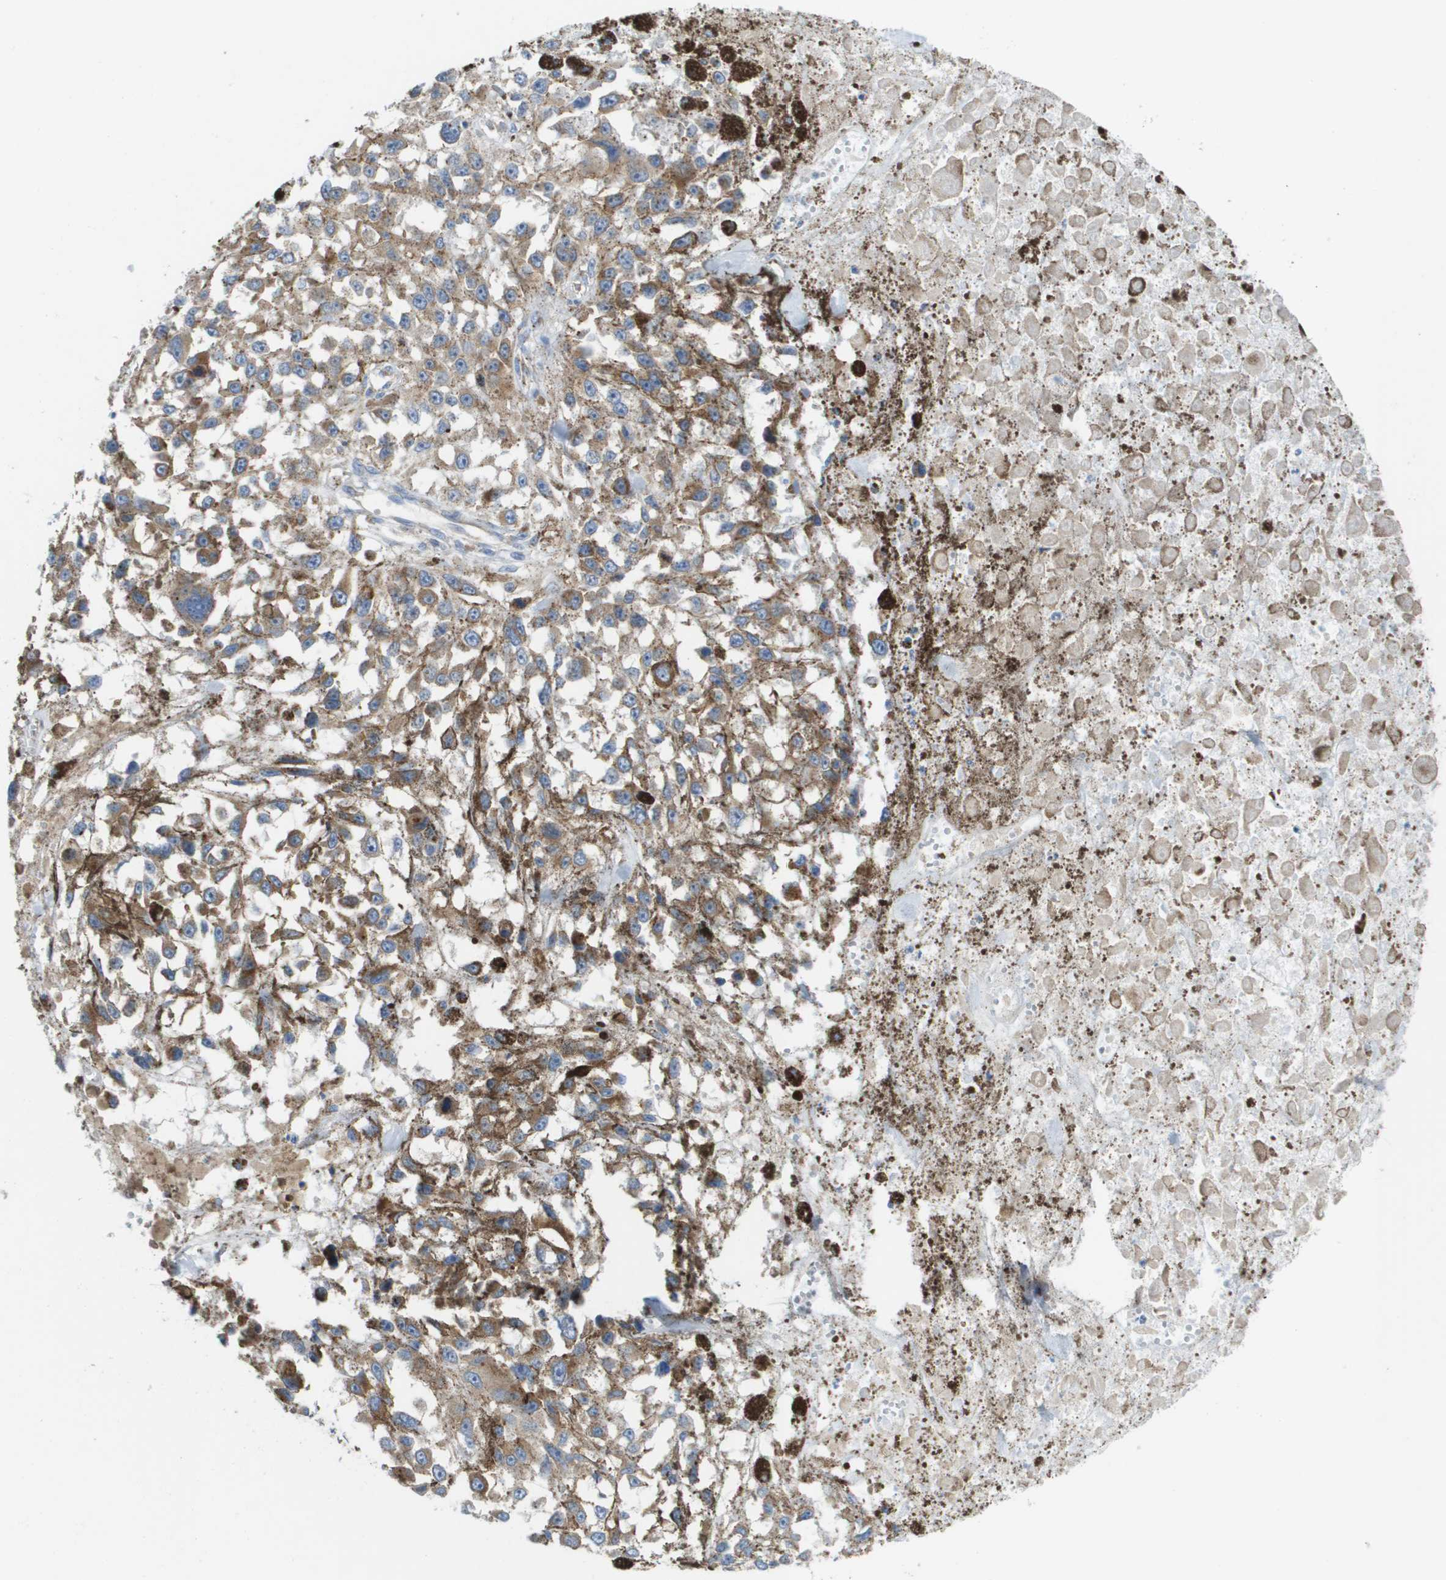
{"staining": {"intensity": "moderate", "quantity": ">75%", "location": "cytoplasmic/membranous"}, "tissue": "melanoma", "cell_type": "Tumor cells", "image_type": "cancer", "snomed": [{"axis": "morphology", "description": "Malignant melanoma, Metastatic site"}, {"axis": "topography", "description": "Lymph node"}], "caption": "Immunohistochemistry (IHC) (DAB) staining of human malignant melanoma (metastatic site) demonstrates moderate cytoplasmic/membranous protein expression in about >75% of tumor cells.", "gene": "FIS1", "patient": {"sex": "male", "age": 59}}